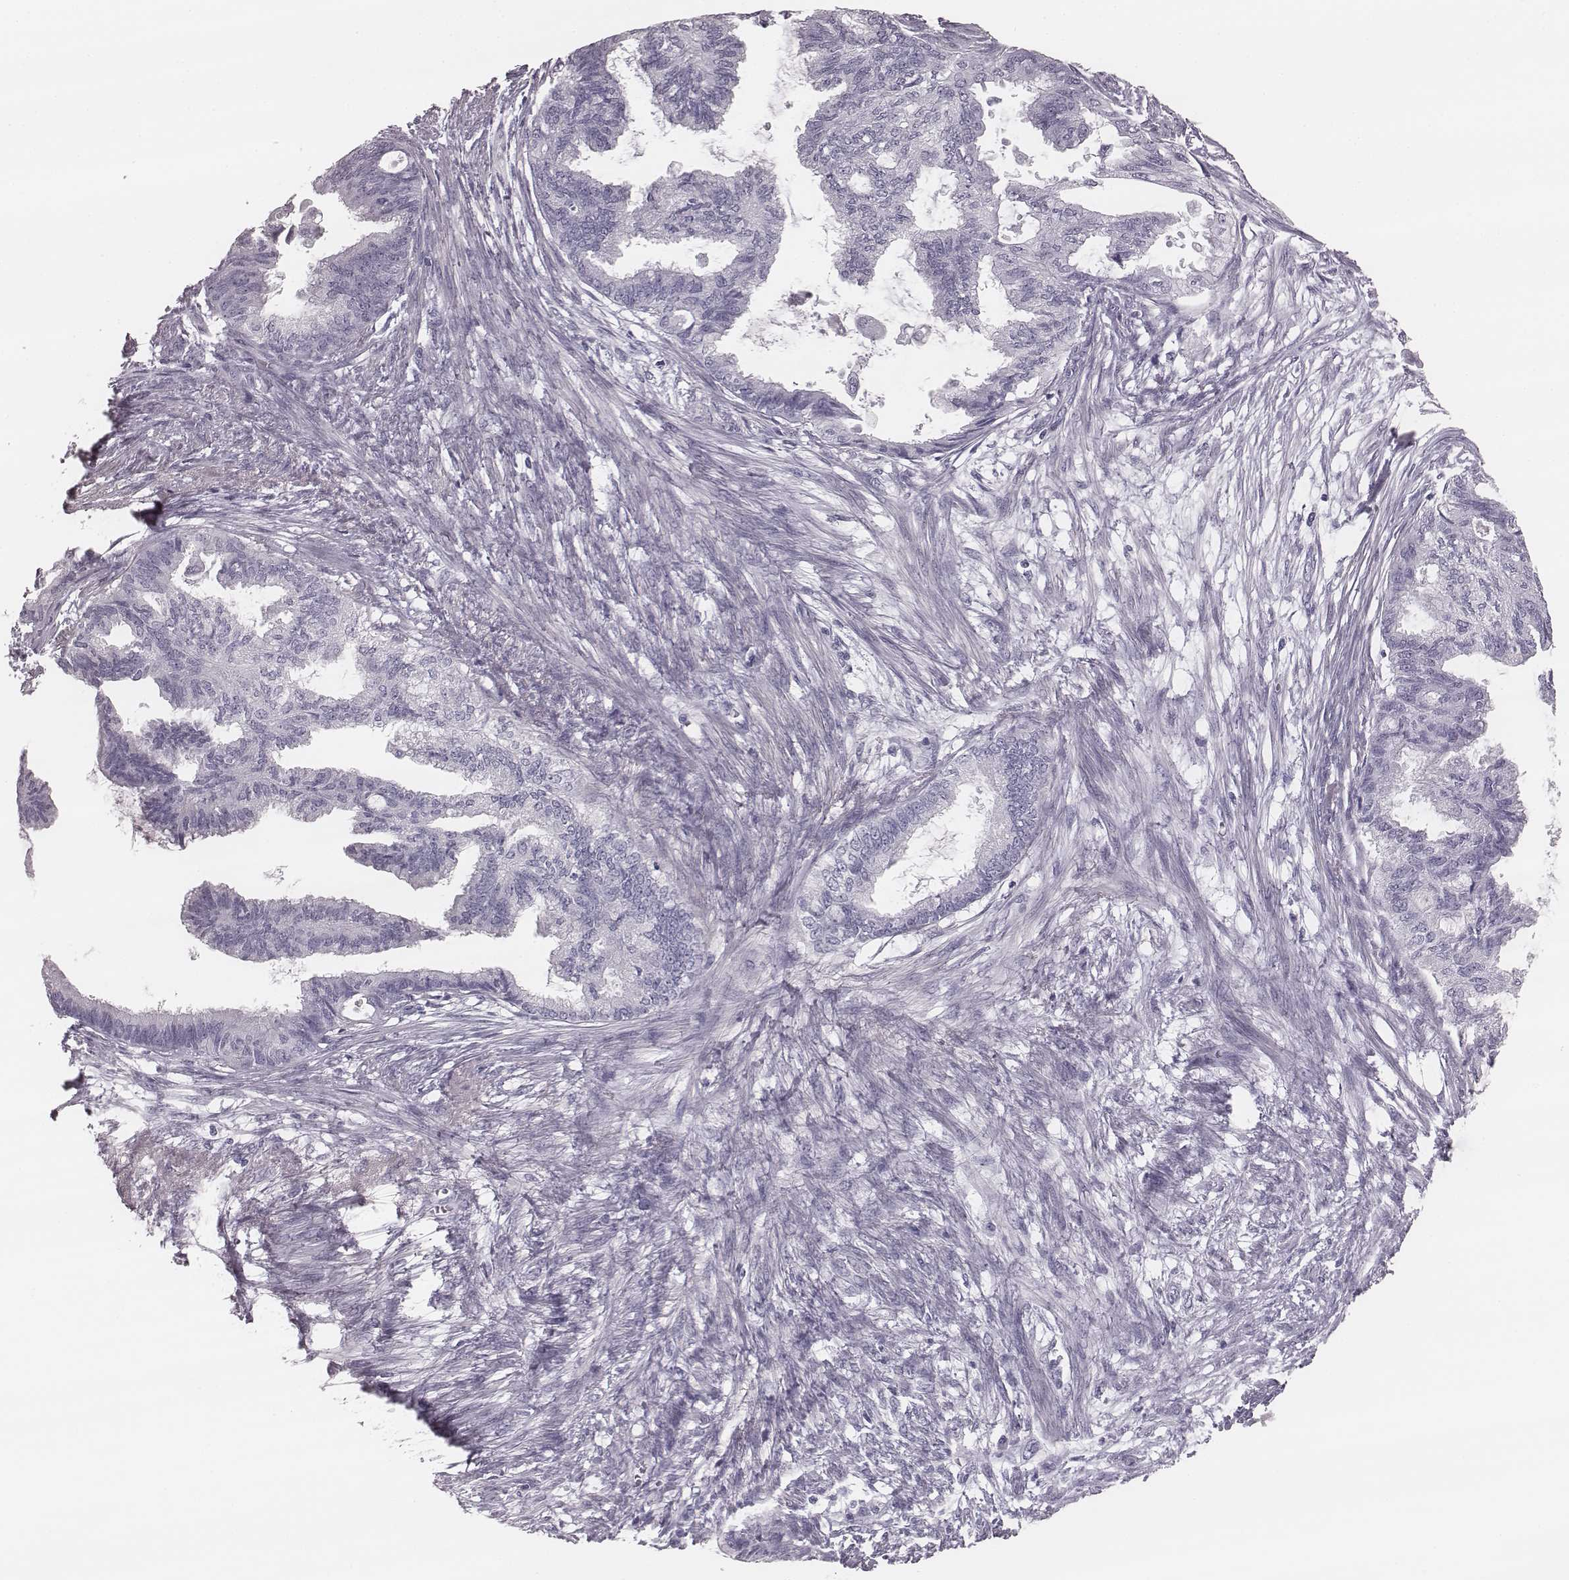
{"staining": {"intensity": "negative", "quantity": "none", "location": "none"}, "tissue": "endometrial cancer", "cell_type": "Tumor cells", "image_type": "cancer", "snomed": [{"axis": "morphology", "description": "Adenocarcinoma, NOS"}, {"axis": "topography", "description": "Endometrium"}], "caption": "Immunohistochemistry (IHC) histopathology image of neoplastic tissue: adenocarcinoma (endometrial) stained with DAB (3,3'-diaminobenzidine) reveals no significant protein staining in tumor cells. Nuclei are stained in blue.", "gene": "KRT74", "patient": {"sex": "female", "age": 86}}